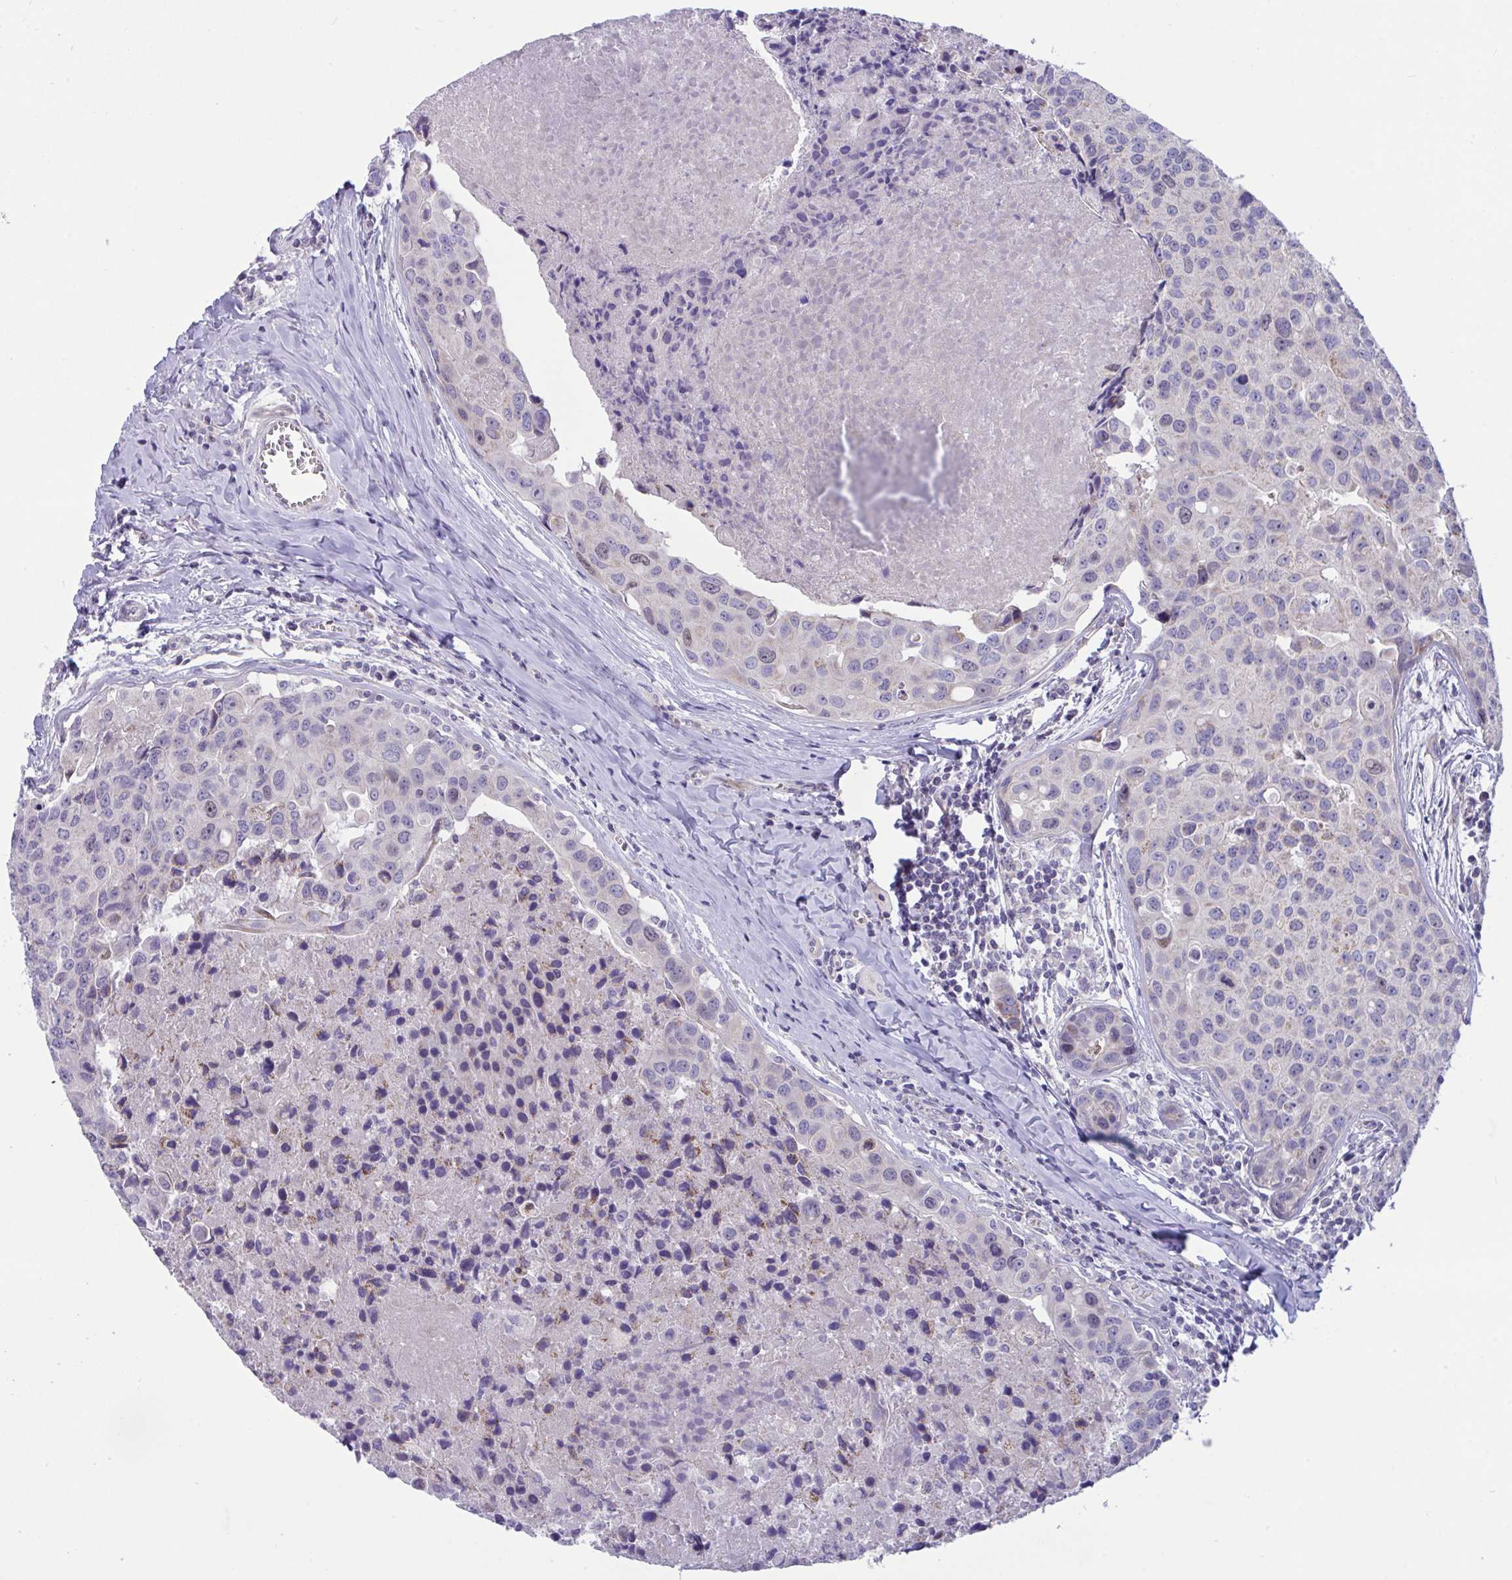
{"staining": {"intensity": "weak", "quantity": "<25%", "location": "cytoplasmic/membranous"}, "tissue": "breast cancer", "cell_type": "Tumor cells", "image_type": "cancer", "snomed": [{"axis": "morphology", "description": "Duct carcinoma"}, {"axis": "topography", "description": "Breast"}], "caption": "A photomicrograph of human breast cancer (infiltrating ductal carcinoma) is negative for staining in tumor cells.", "gene": "DTX3", "patient": {"sex": "female", "age": 24}}